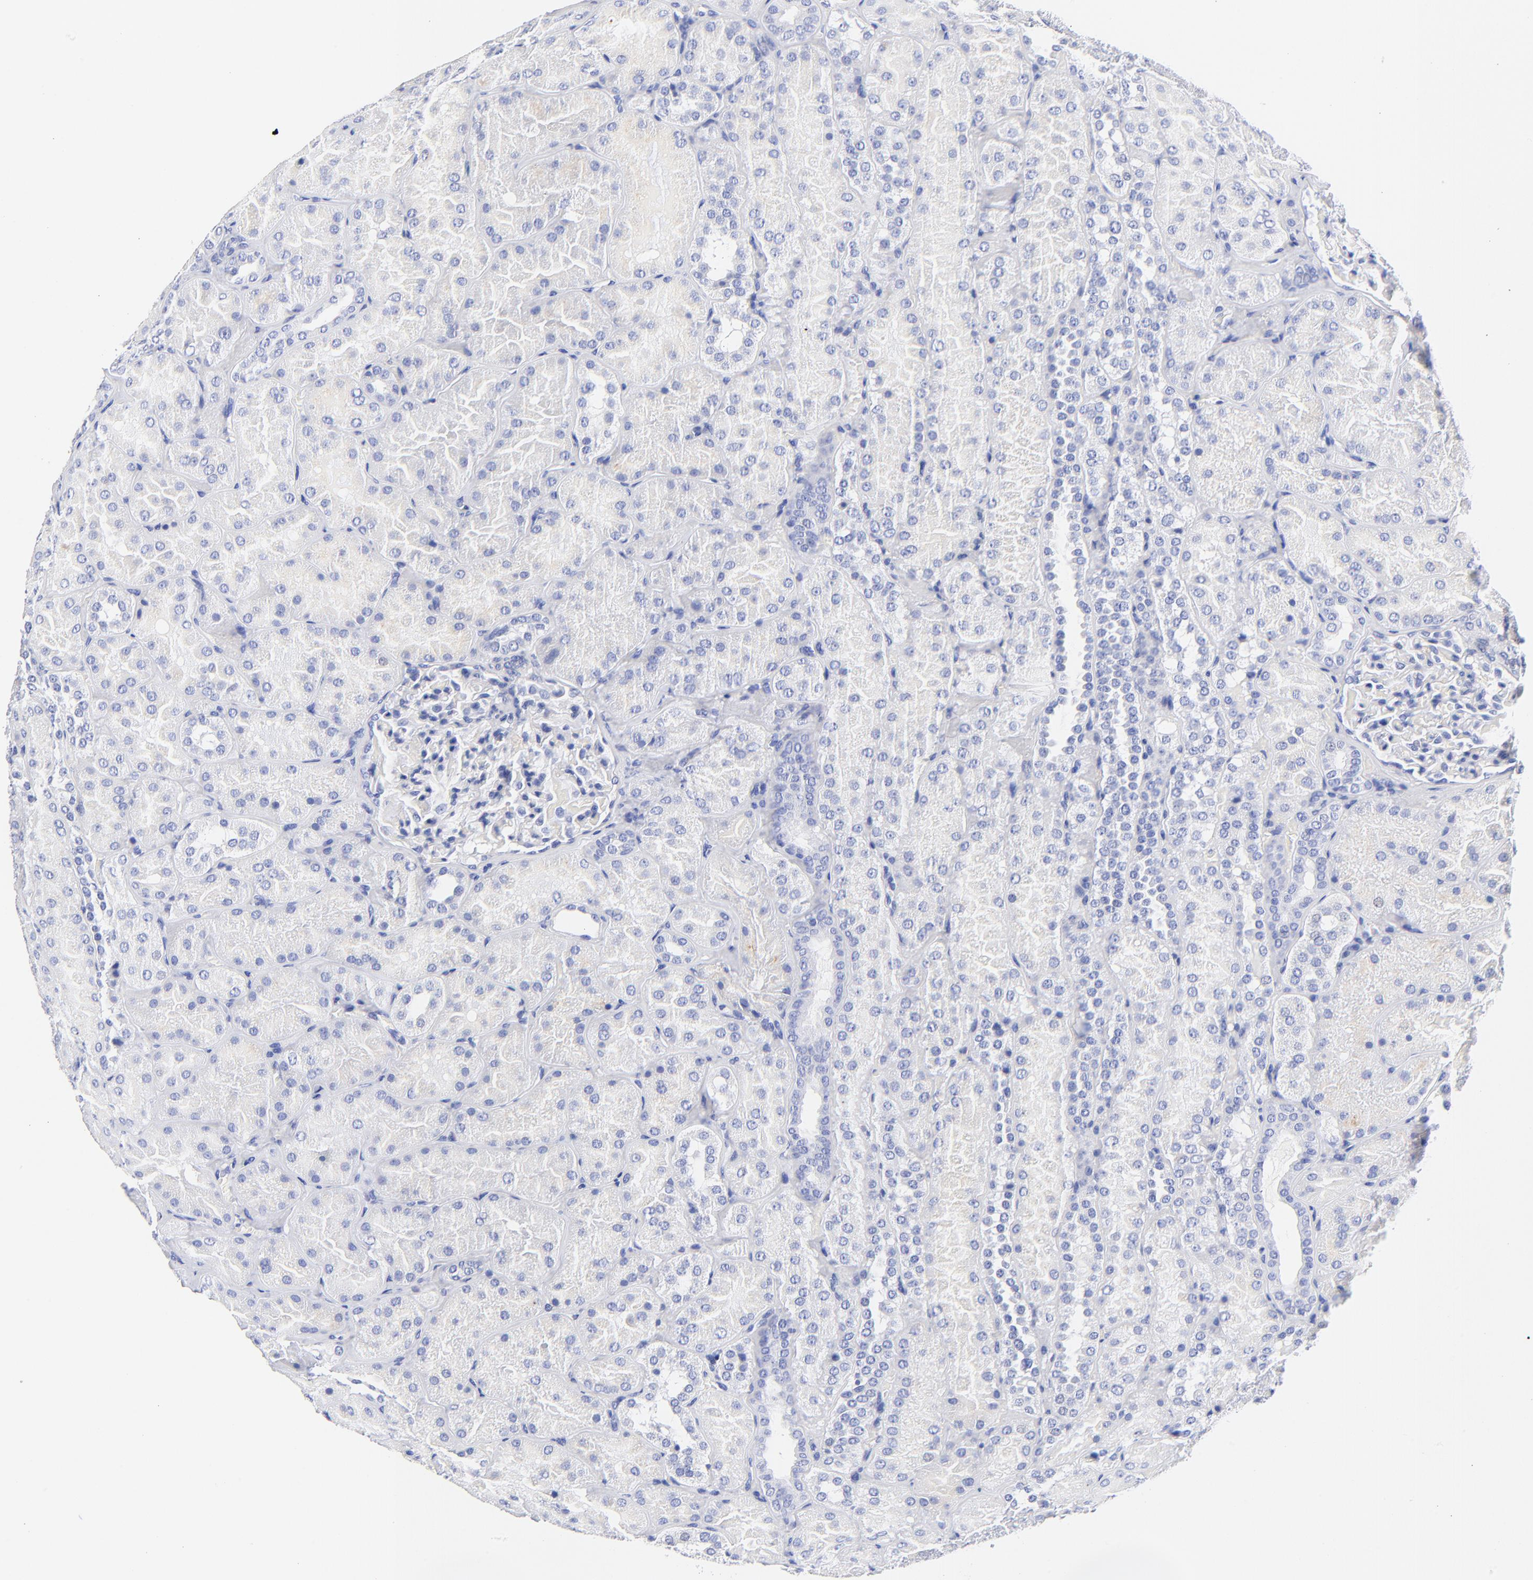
{"staining": {"intensity": "negative", "quantity": "none", "location": "none"}, "tissue": "kidney", "cell_type": "Cells in glomeruli", "image_type": "normal", "snomed": [{"axis": "morphology", "description": "Normal tissue, NOS"}, {"axis": "topography", "description": "Kidney"}], "caption": "DAB (3,3'-diaminobenzidine) immunohistochemical staining of benign human kidney reveals no significant staining in cells in glomeruli. The staining was performed using DAB to visualize the protein expression in brown, while the nuclei were stained in blue with hematoxylin (Magnification: 20x).", "gene": "HORMAD2", "patient": {"sex": "male", "age": 28}}